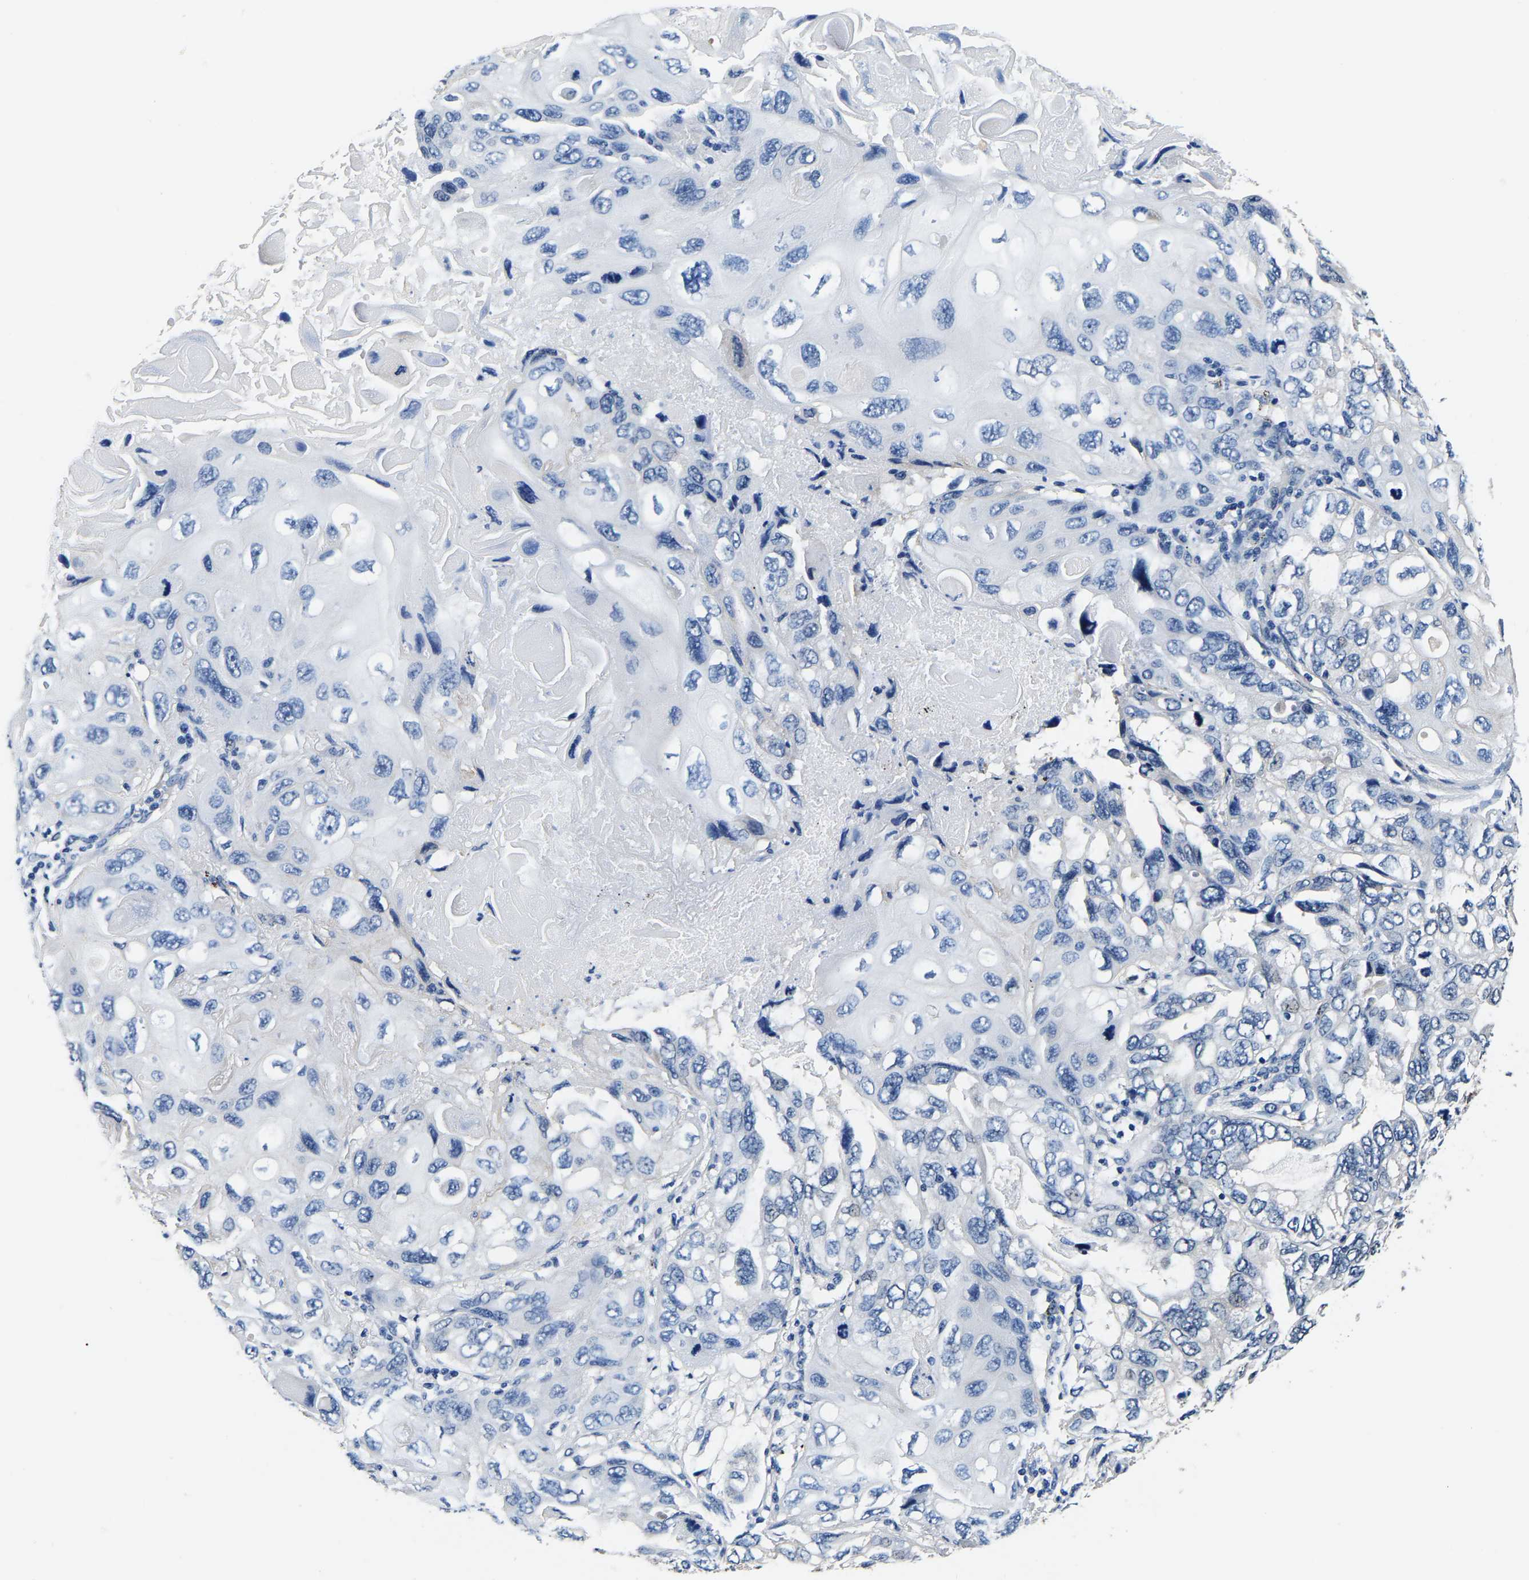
{"staining": {"intensity": "negative", "quantity": "none", "location": "none"}, "tissue": "lung cancer", "cell_type": "Tumor cells", "image_type": "cancer", "snomed": [{"axis": "morphology", "description": "Squamous cell carcinoma, NOS"}, {"axis": "topography", "description": "Lung"}], "caption": "A high-resolution photomicrograph shows IHC staining of lung cancer, which displays no significant positivity in tumor cells. (DAB immunohistochemistry visualized using brightfield microscopy, high magnification).", "gene": "ACO1", "patient": {"sex": "female", "age": 73}}